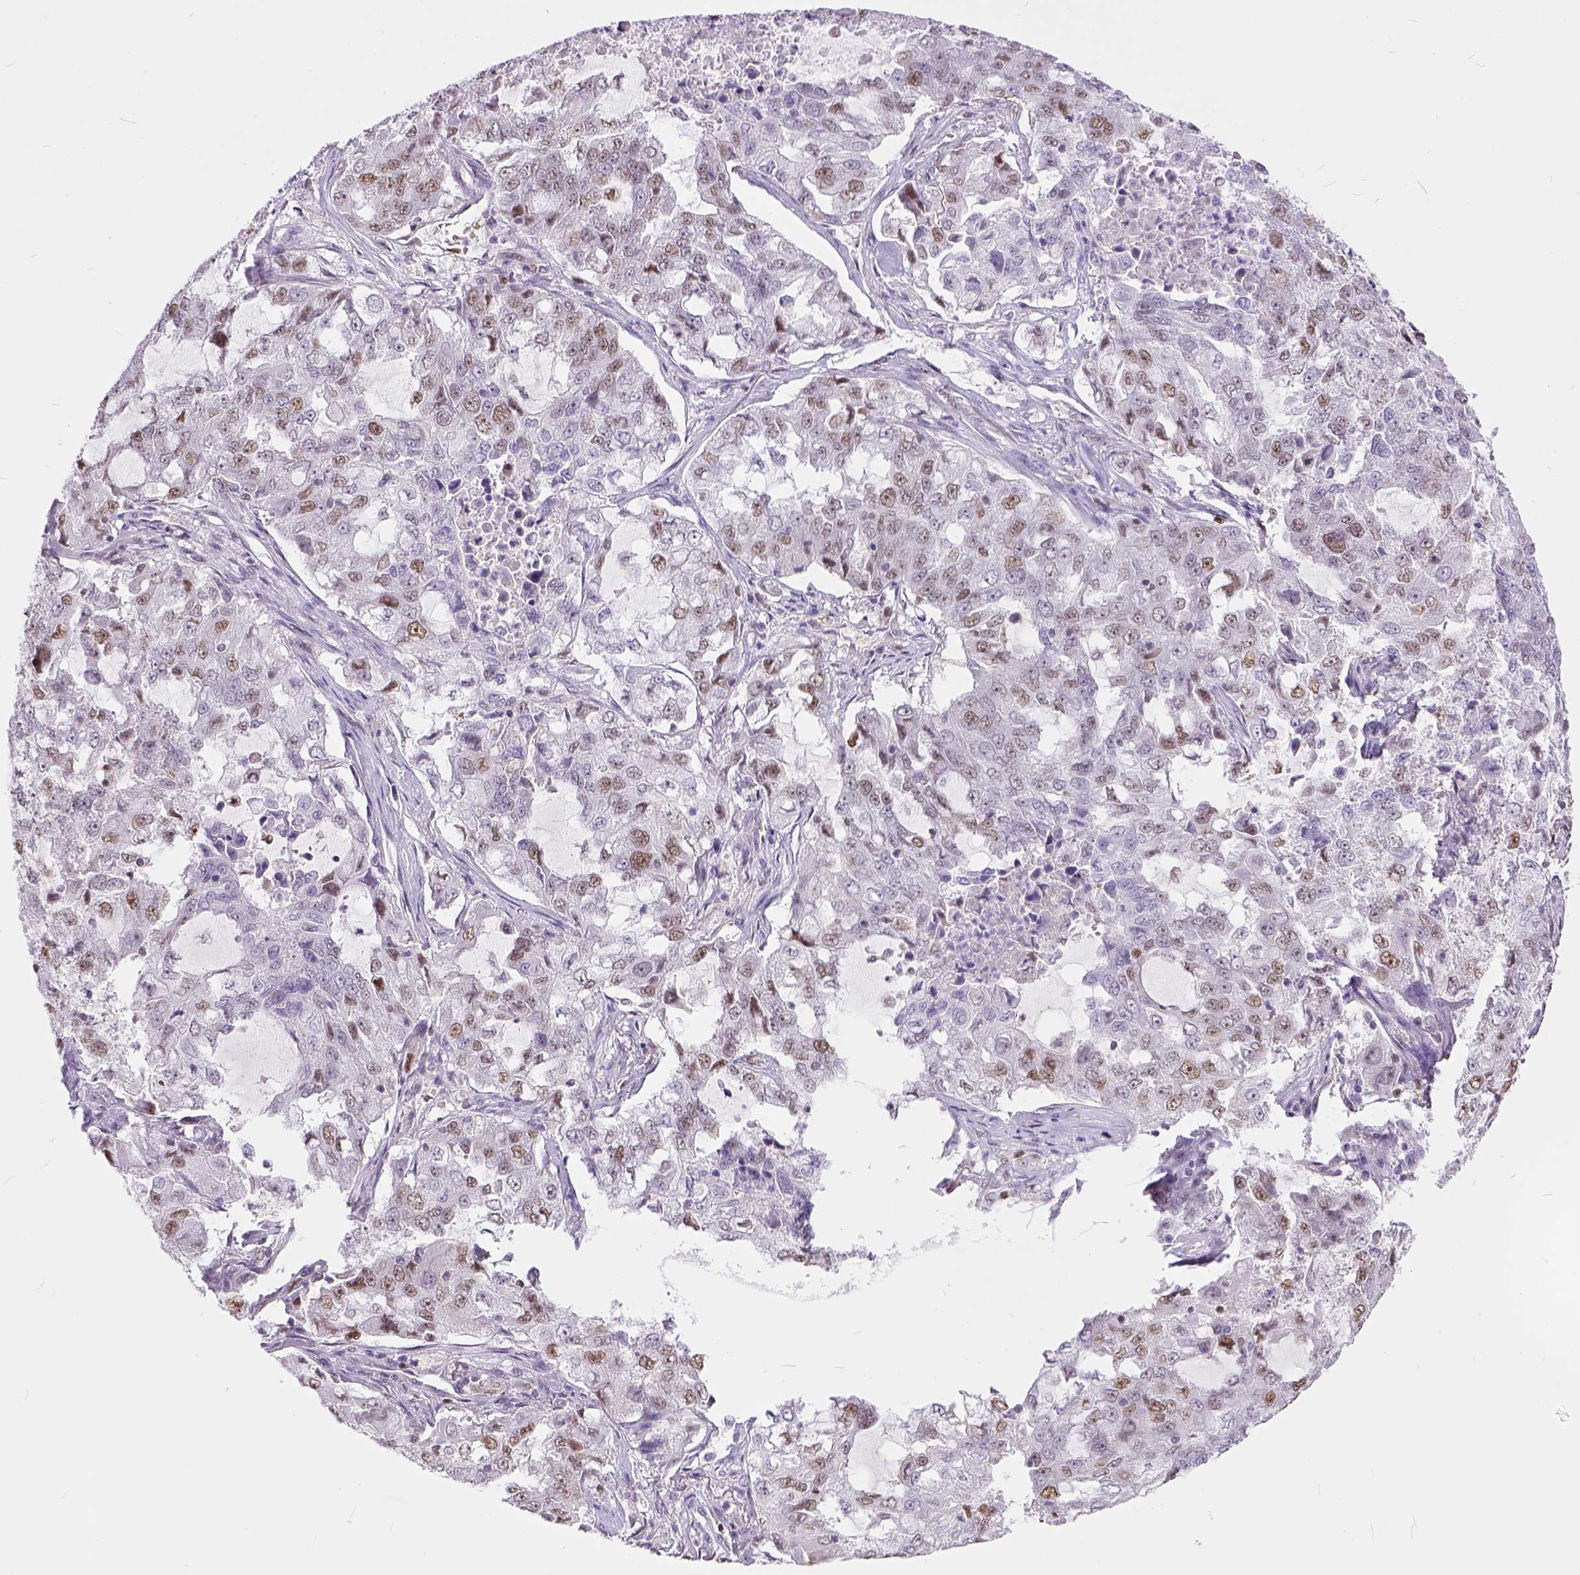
{"staining": {"intensity": "weak", "quantity": ">75%", "location": "nuclear"}, "tissue": "lung cancer", "cell_type": "Tumor cells", "image_type": "cancer", "snomed": [{"axis": "morphology", "description": "Adenocarcinoma, NOS"}, {"axis": "topography", "description": "Lung"}], "caption": "A brown stain labels weak nuclear staining of a protein in adenocarcinoma (lung) tumor cells. (brown staining indicates protein expression, while blue staining denotes nuclei).", "gene": "ERCC1", "patient": {"sex": "female", "age": 61}}